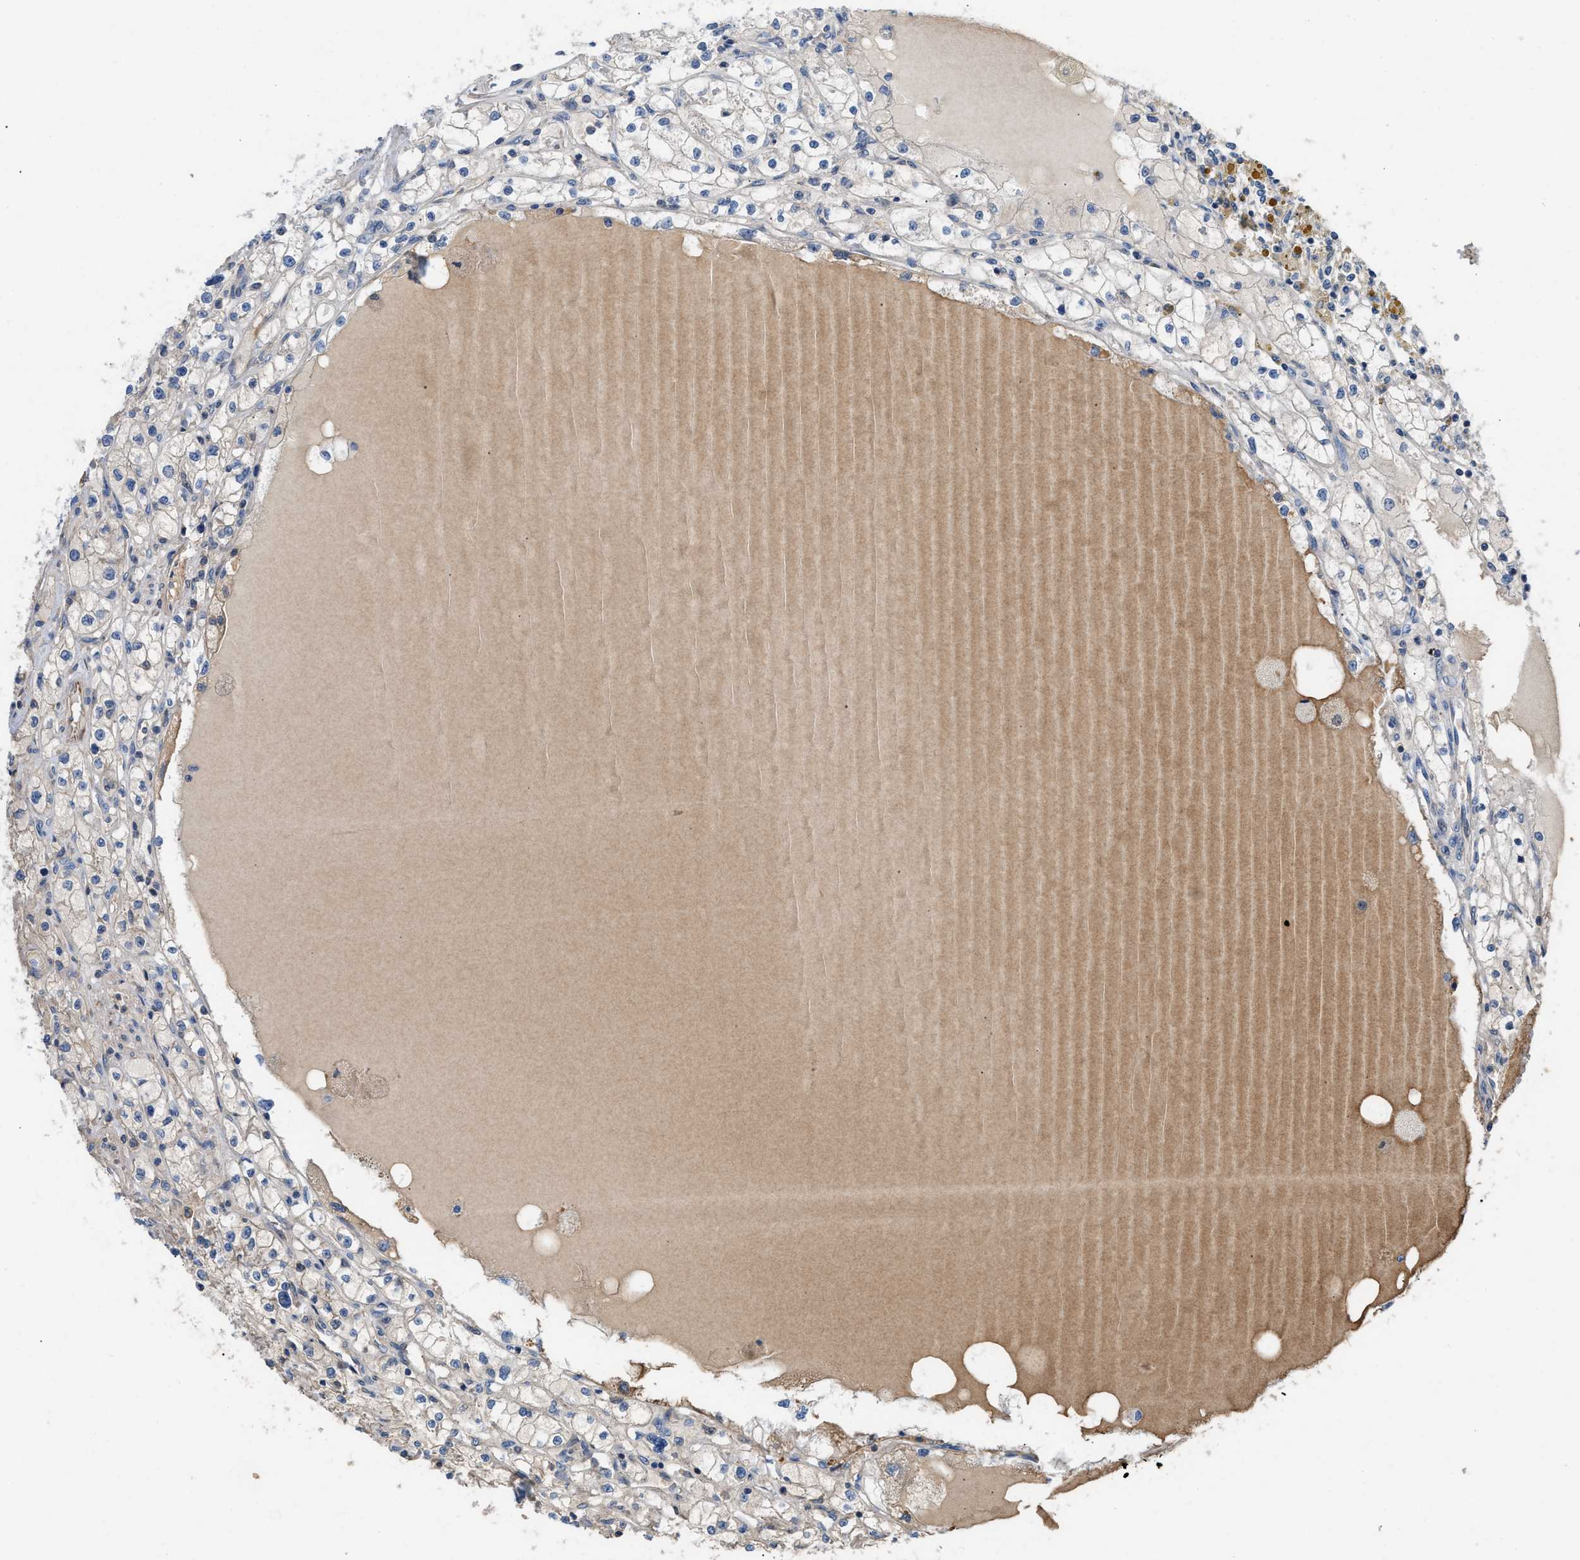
{"staining": {"intensity": "negative", "quantity": "none", "location": "none"}, "tissue": "renal cancer", "cell_type": "Tumor cells", "image_type": "cancer", "snomed": [{"axis": "morphology", "description": "Adenocarcinoma, NOS"}, {"axis": "topography", "description": "Kidney"}], "caption": "DAB immunohistochemical staining of renal cancer (adenocarcinoma) reveals no significant expression in tumor cells. The staining is performed using DAB brown chromogen with nuclei counter-stained in using hematoxylin.", "gene": "TFPI", "patient": {"sex": "male", "age": 56}}